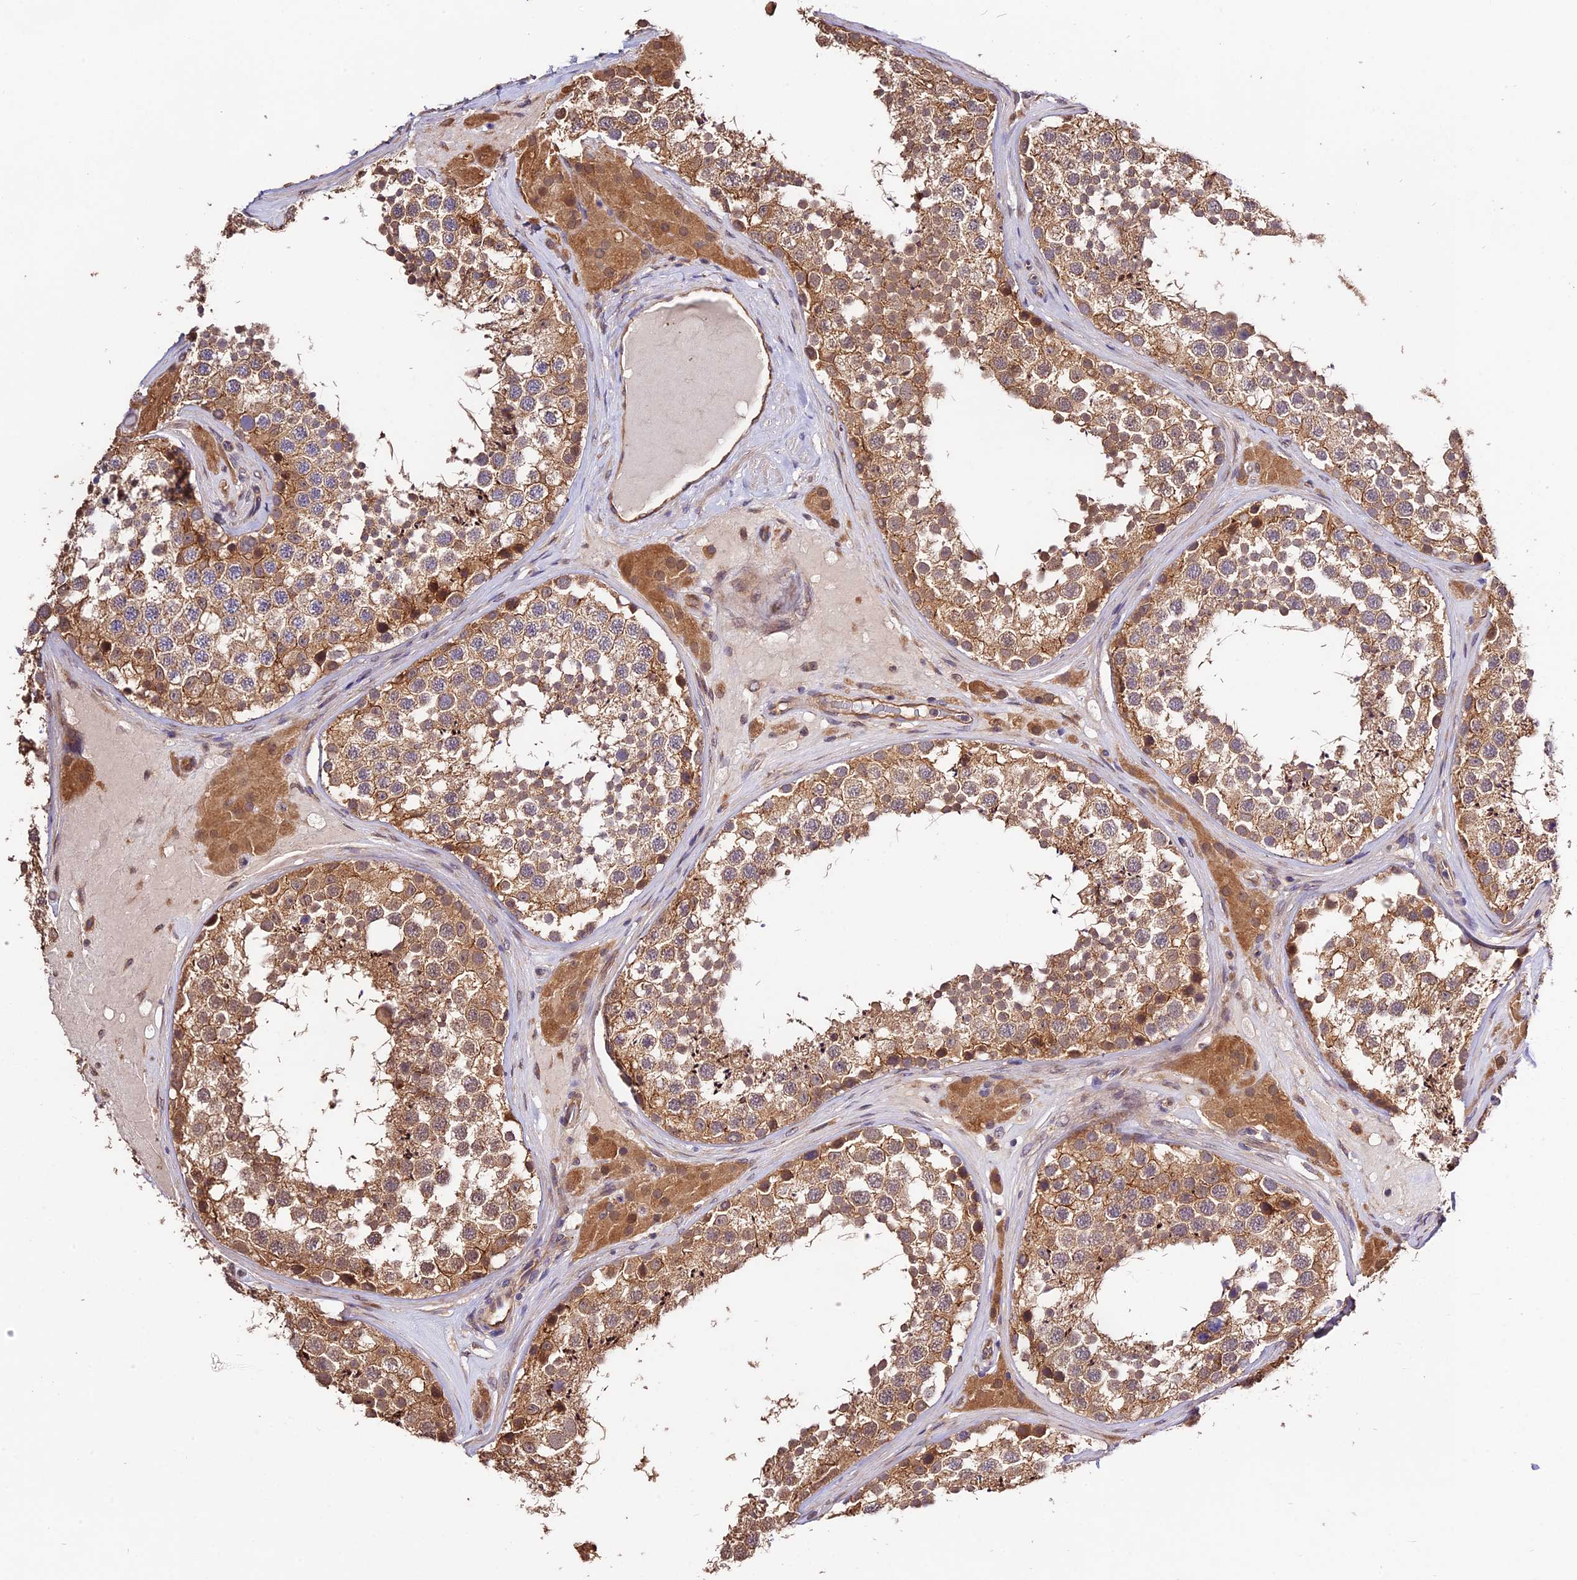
{"staining": {"intensity": "moderate", "quantity": ">75%", "location": "cytoplasmic/membranous"}, "tissue": "testis", "cell_type": "Cells in seminiferous ducts", "image_type": "normal", "snomed": [{"axis": "morphology", "description": "Normal tissue, NOS"}, {"axis": "topography", "description": "Testis"}], "caption": "IHC of benign human testis exhibits medium levels of moderate cytoplasmic/membranous positivity in about >75% of cells in seminiferous ducts. (IHC, brightfield microscopy, high magnification).", "gene": "CES3", "patient": {"sex": "male", "age": 46}}